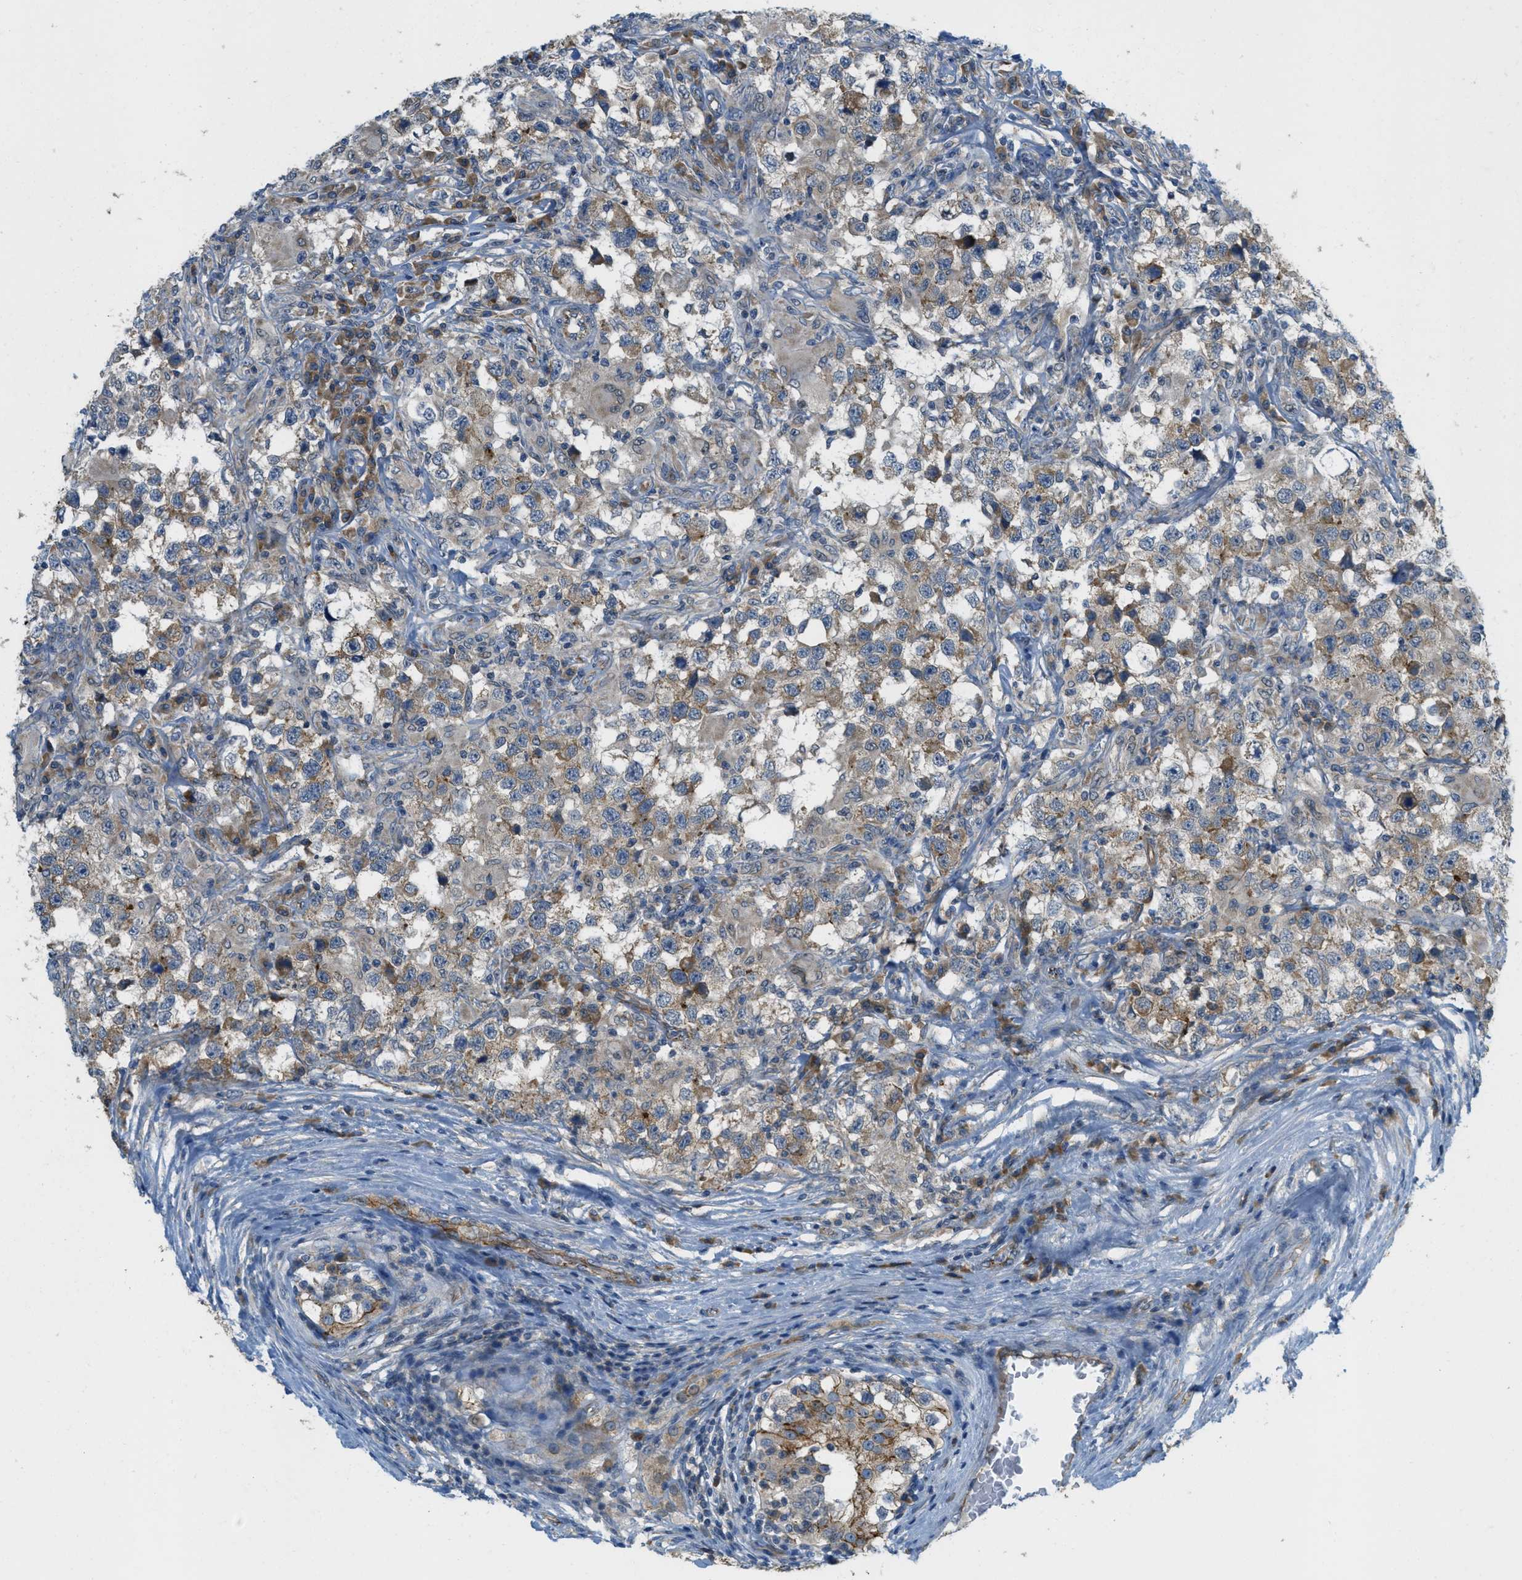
{"staining": {"intensity": "weak", "quantity": "25%-75%", "location": "cytoplasmic/membranous"}, "tissue": "testis cancer", "cell_type": "Tumor cells", "image_type": "cancer", "snomed": [{"axis": "morphology", "description": "Carcinoma, Embryonal, NOS"}, {"axis": "topography", "description": "Testis"}], "caption": "IHC photomicrograph of neoplastic tissue: human embryonal carcinoma (testis) stained using immunohistochemistry (IHC) displays low levels of weak protein expression localized specifically in the cytoplasmic/membranous of tumor cells, appearing as a cytoplasmic/membranous brown color.", "gene": "JCAD", "patient": {"sex": "male", "age": 21}}